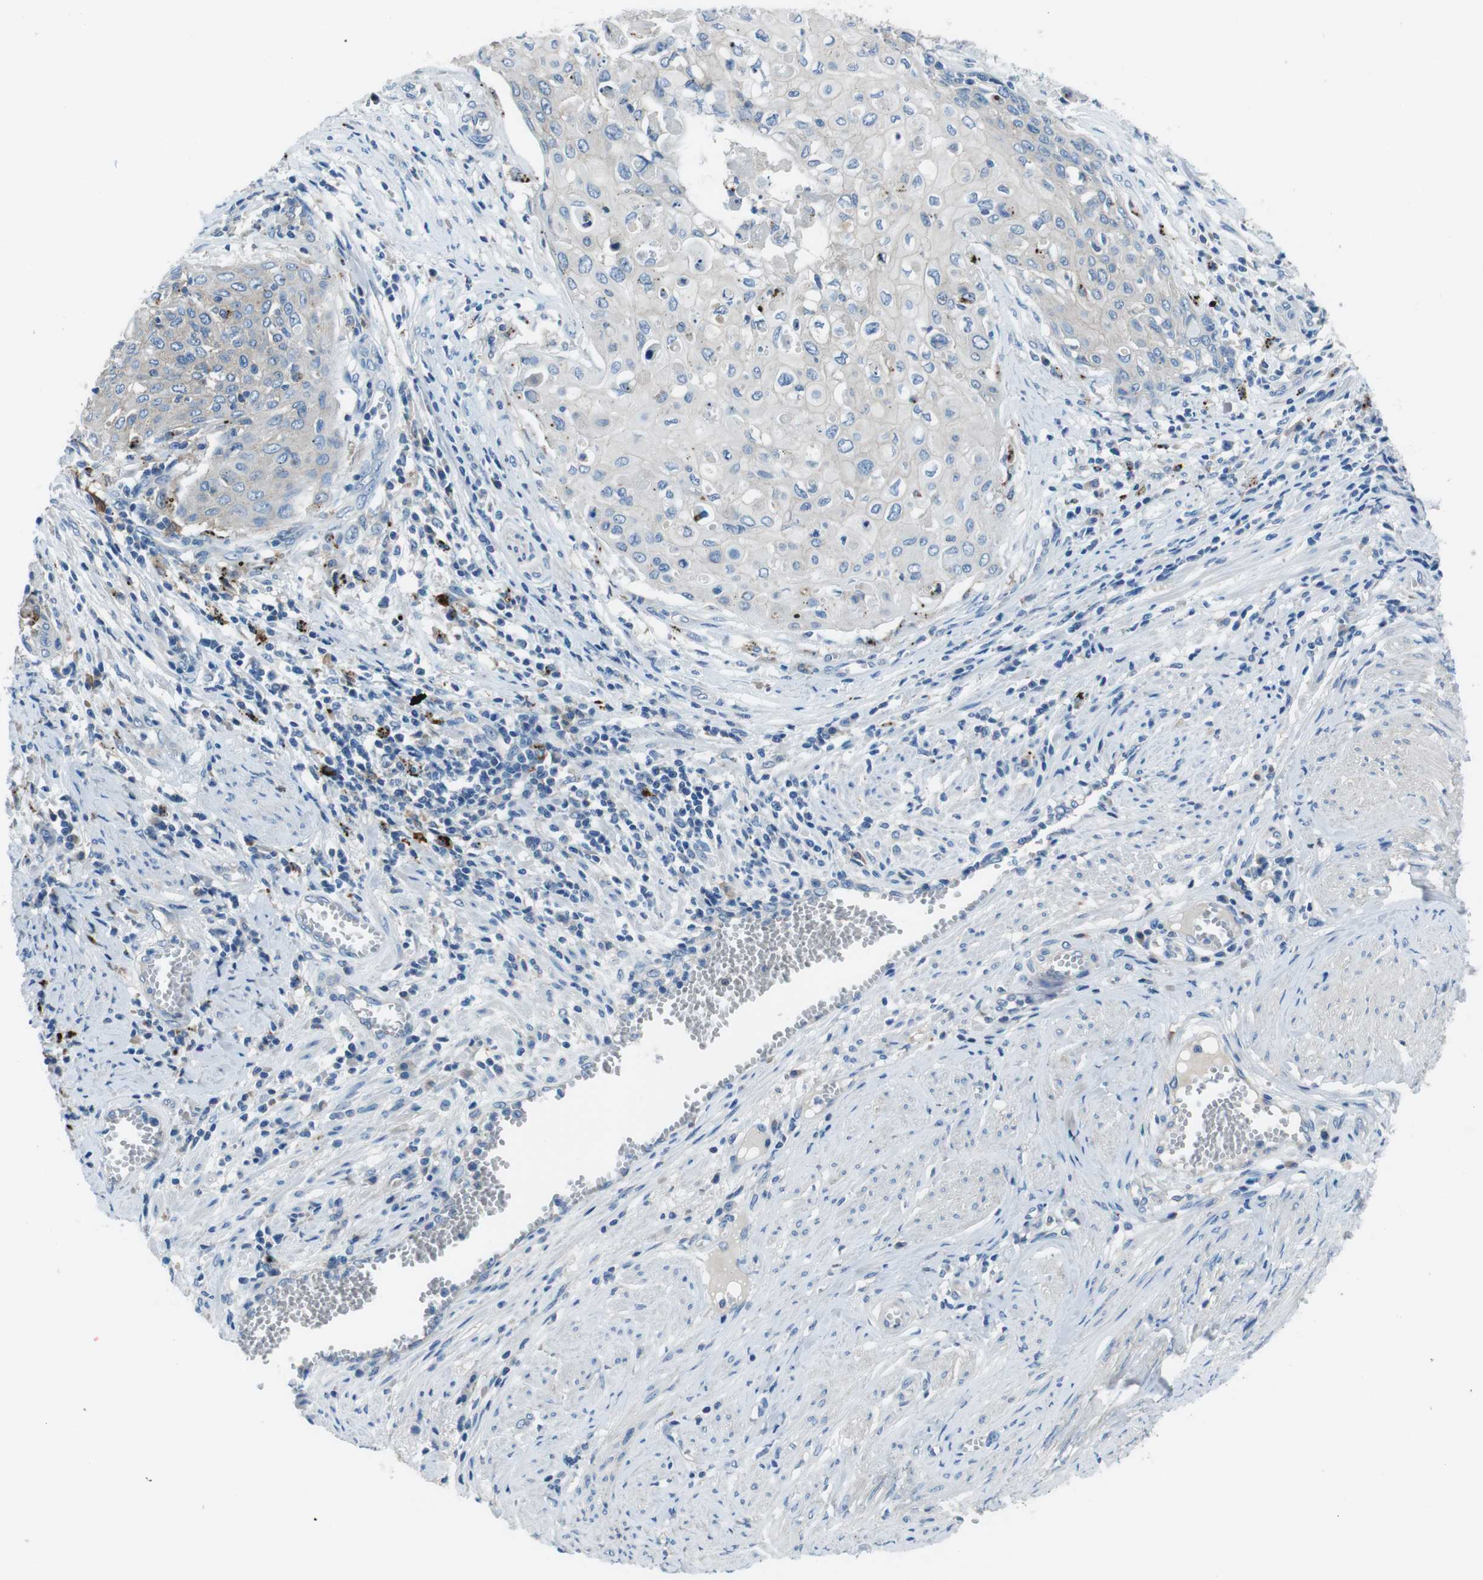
{"staining": {"intensity": "negative", "quantity": "none", "location": "none"}, "tissue": "cervical cancer", "cell_type": "Tumor cells", "image_type": "cancer", "snomed": [{"axis": "morphology", "description": "Squamous cell carcinoma, NOS"}, {"axis": "topography", "description": "Cervix"}], "caption": "Squamous cell carcinoma (cervical) was stained to show a protein in brown. There is no significant positivity in tumor cells.", "gene": "TULP3", "patient": {"sex": "female", "age": 39}}